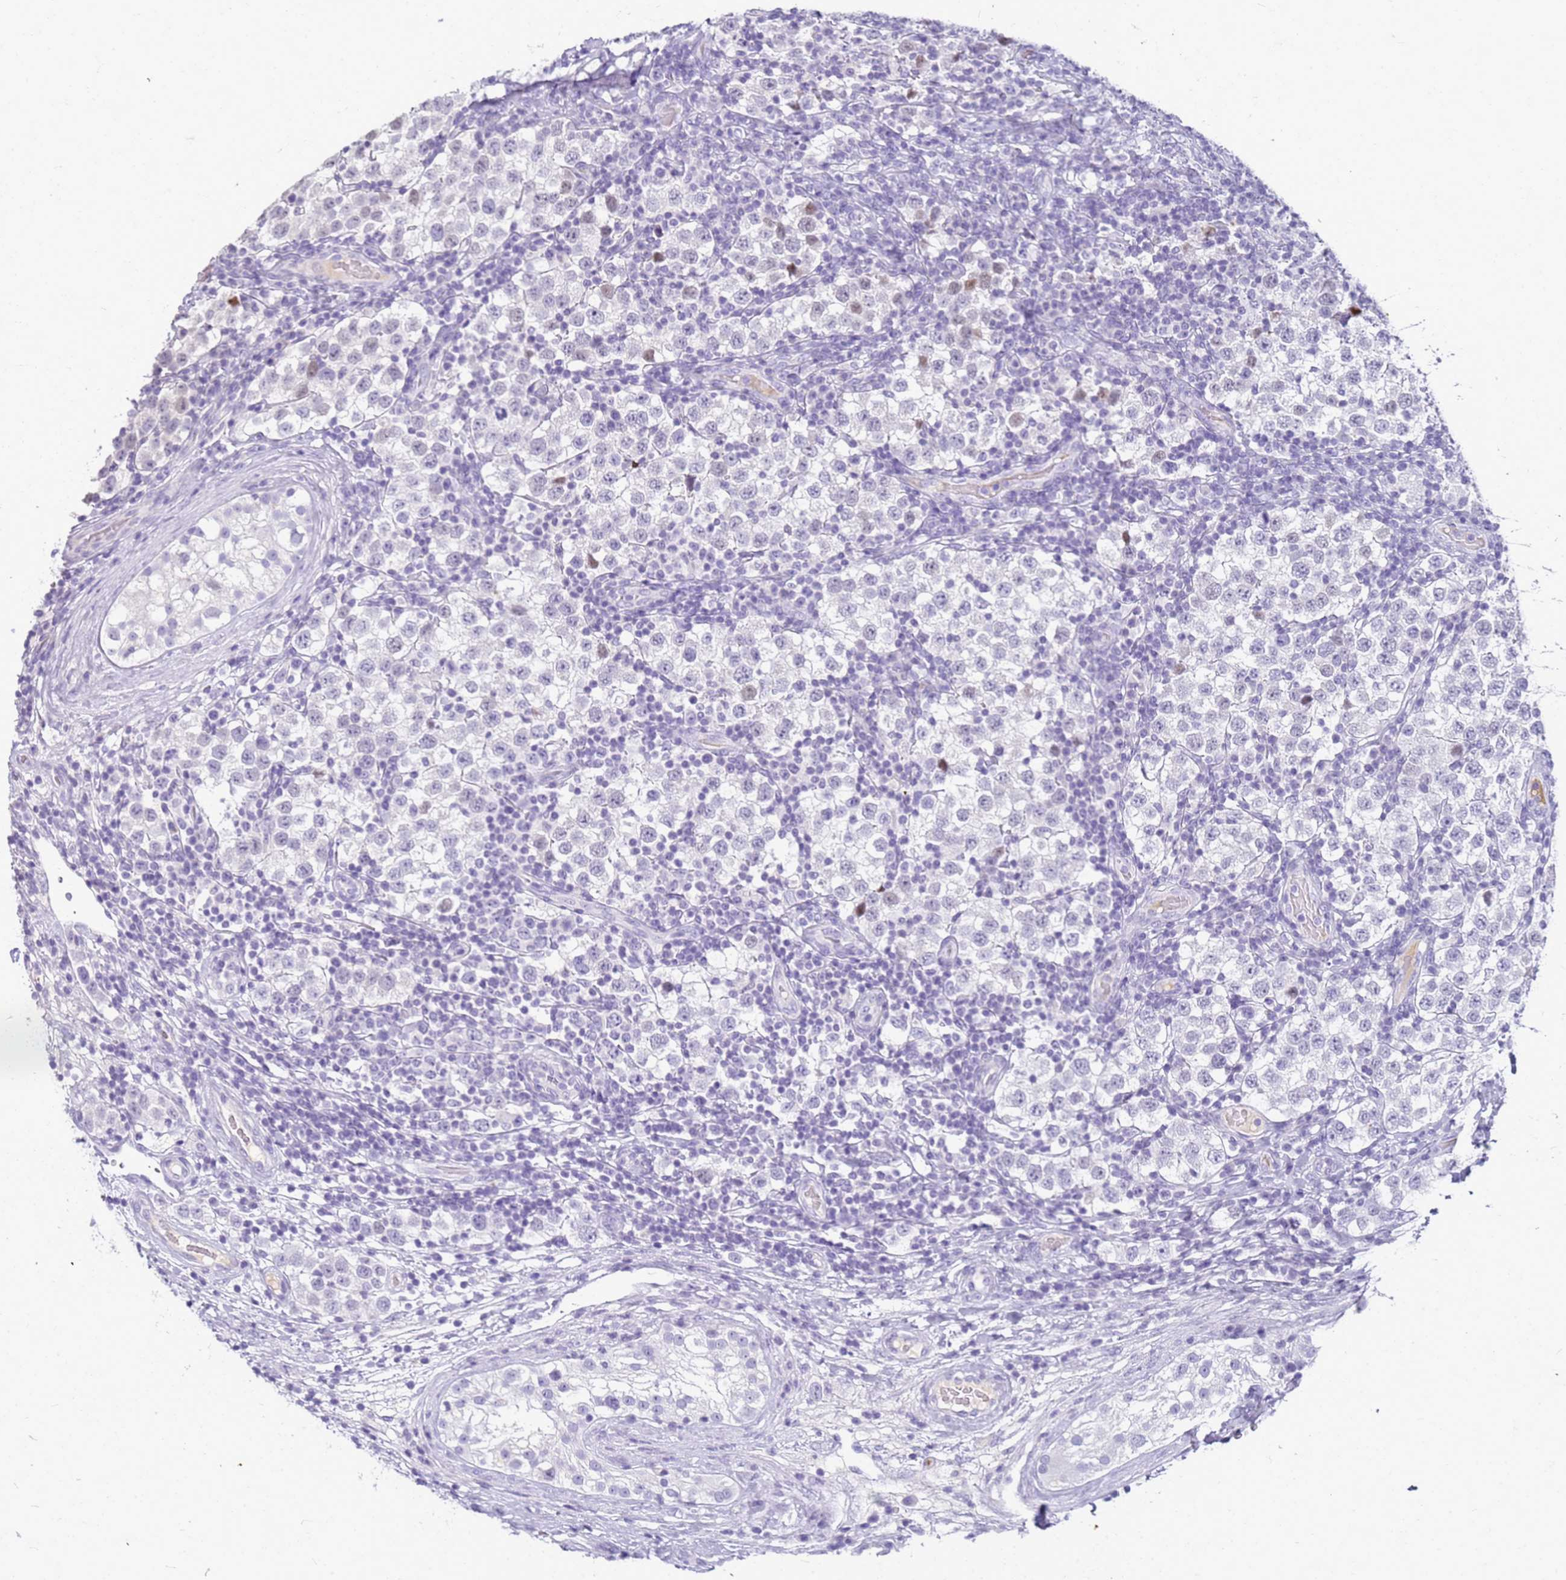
{"staining": {"intensity": "negative", "quantity": "none", "location": "none"}, "tissue": "testis cancer", "cell_type": "Tumor cells", "image_type": "cancer", "snomed": [{"axis": "morphology", "description": "Seminoma, NOS"}, {"axis": "topography", "description": "Testis"}], "caption": "Tumor cells are negative for brown protein staining in testis cancer (seminoma).", "gene": "CFAP100", "patient": {"sex": "male", "age": 34}}